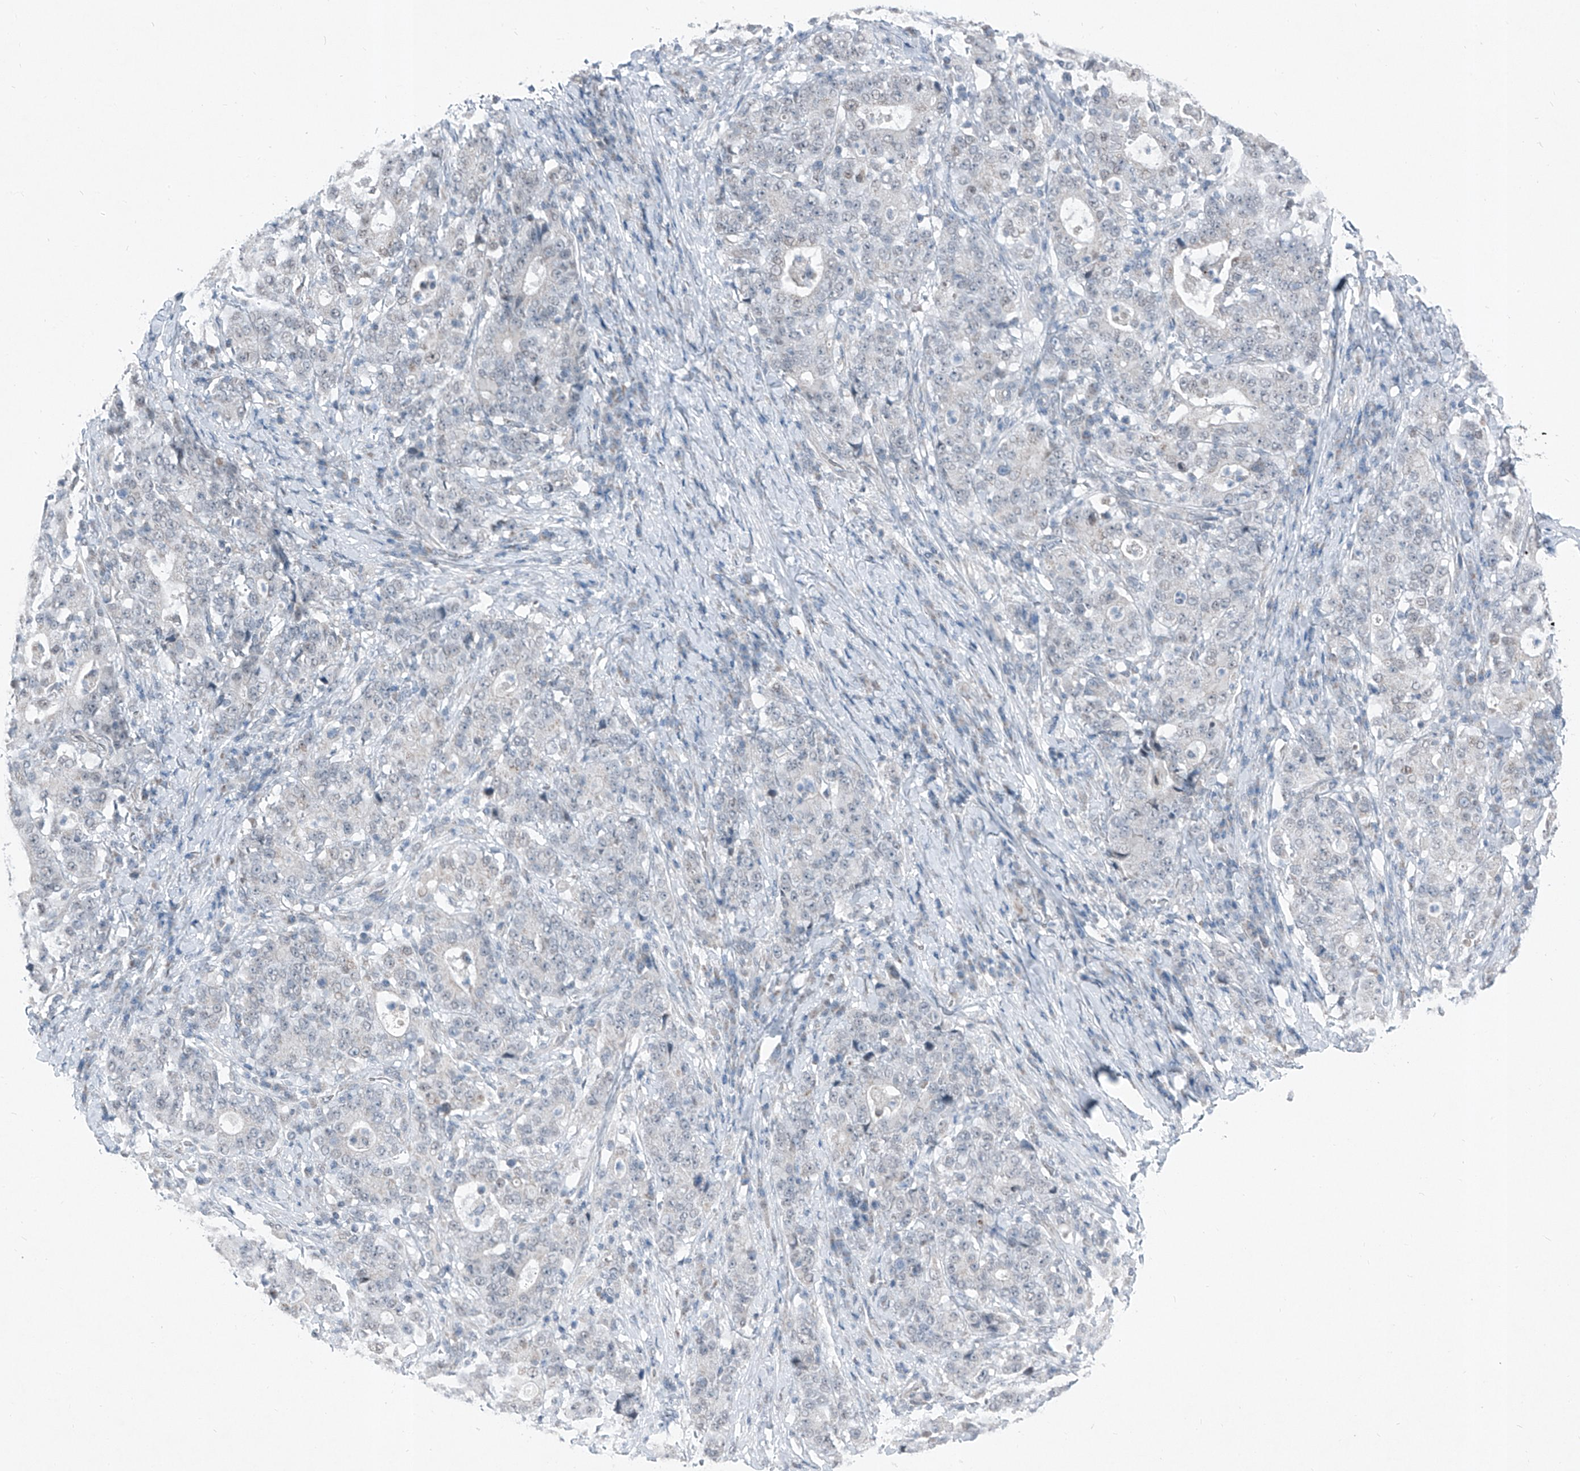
{"staining": {"intensity": "negative", "quantity": "none", "location": "none"}, "tissue": "stomach cancer", "cell_type": "Tumor cells", "image_type": "cancer", "snomed": [{"axis": "morphology", "description": "Normal tissue, NOS"}, {"axis": "morphology", "description": "Adenocarcinoma, NOS"}, {"axis": "topography", "description": "Stomach, upper"}, {"axis": "topography", "description": "Stomach"}], "caption": "A high-resolution histopathology image shows IHC staining of adenocarcinoma (stomach), which demonstrates no significant staining in tumor cells. The staining is performed using DAB (3,3'-diaminobenzidine) brown chromogen with nuclei counter-stained in using hematoxylin.", "gene": "DYRK1B", "patient": {"sex": "male", "age": 59}}